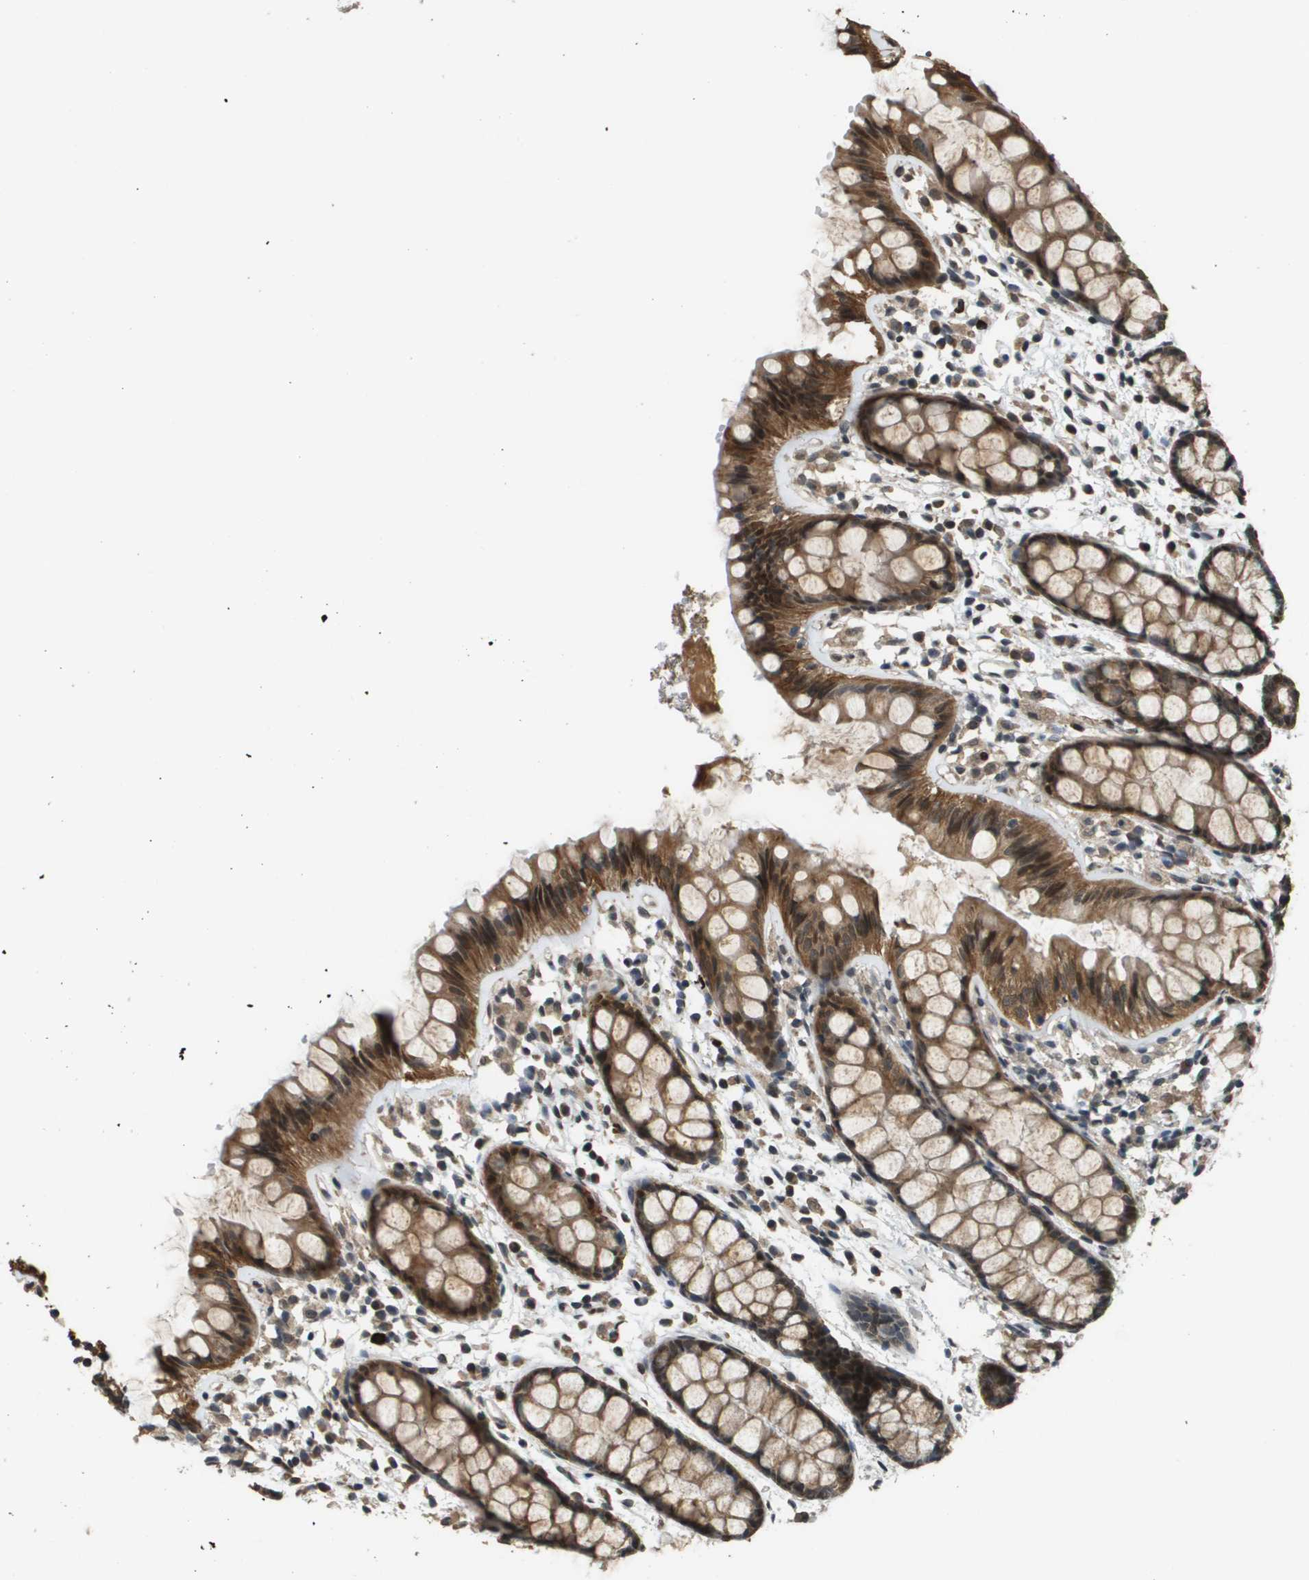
{"staining": {"intensity": "moderate", "quantity": ">75%", "location": "cytoplasmic/membranous,nuclear"}, "tissue": "rectum", "cell_type": "Glandular cells", "image_type": "normal", "snomed": [{"axis": "morphology", "description": "Normal tissue, NOS"}, {"axis": "topography", "description": "Rectum"}], "caption": "High-magnification brightfield microscopy of normal rectum stained with DAB (brown) and counterstained with hematoxylin (blue). glandular cells exhibit moderate cytoplasmic/membranous,nuclear expression is seen in about>75% of cells.", "gene": "FANCC", "patient": {"sex": "female", "age": 66}}